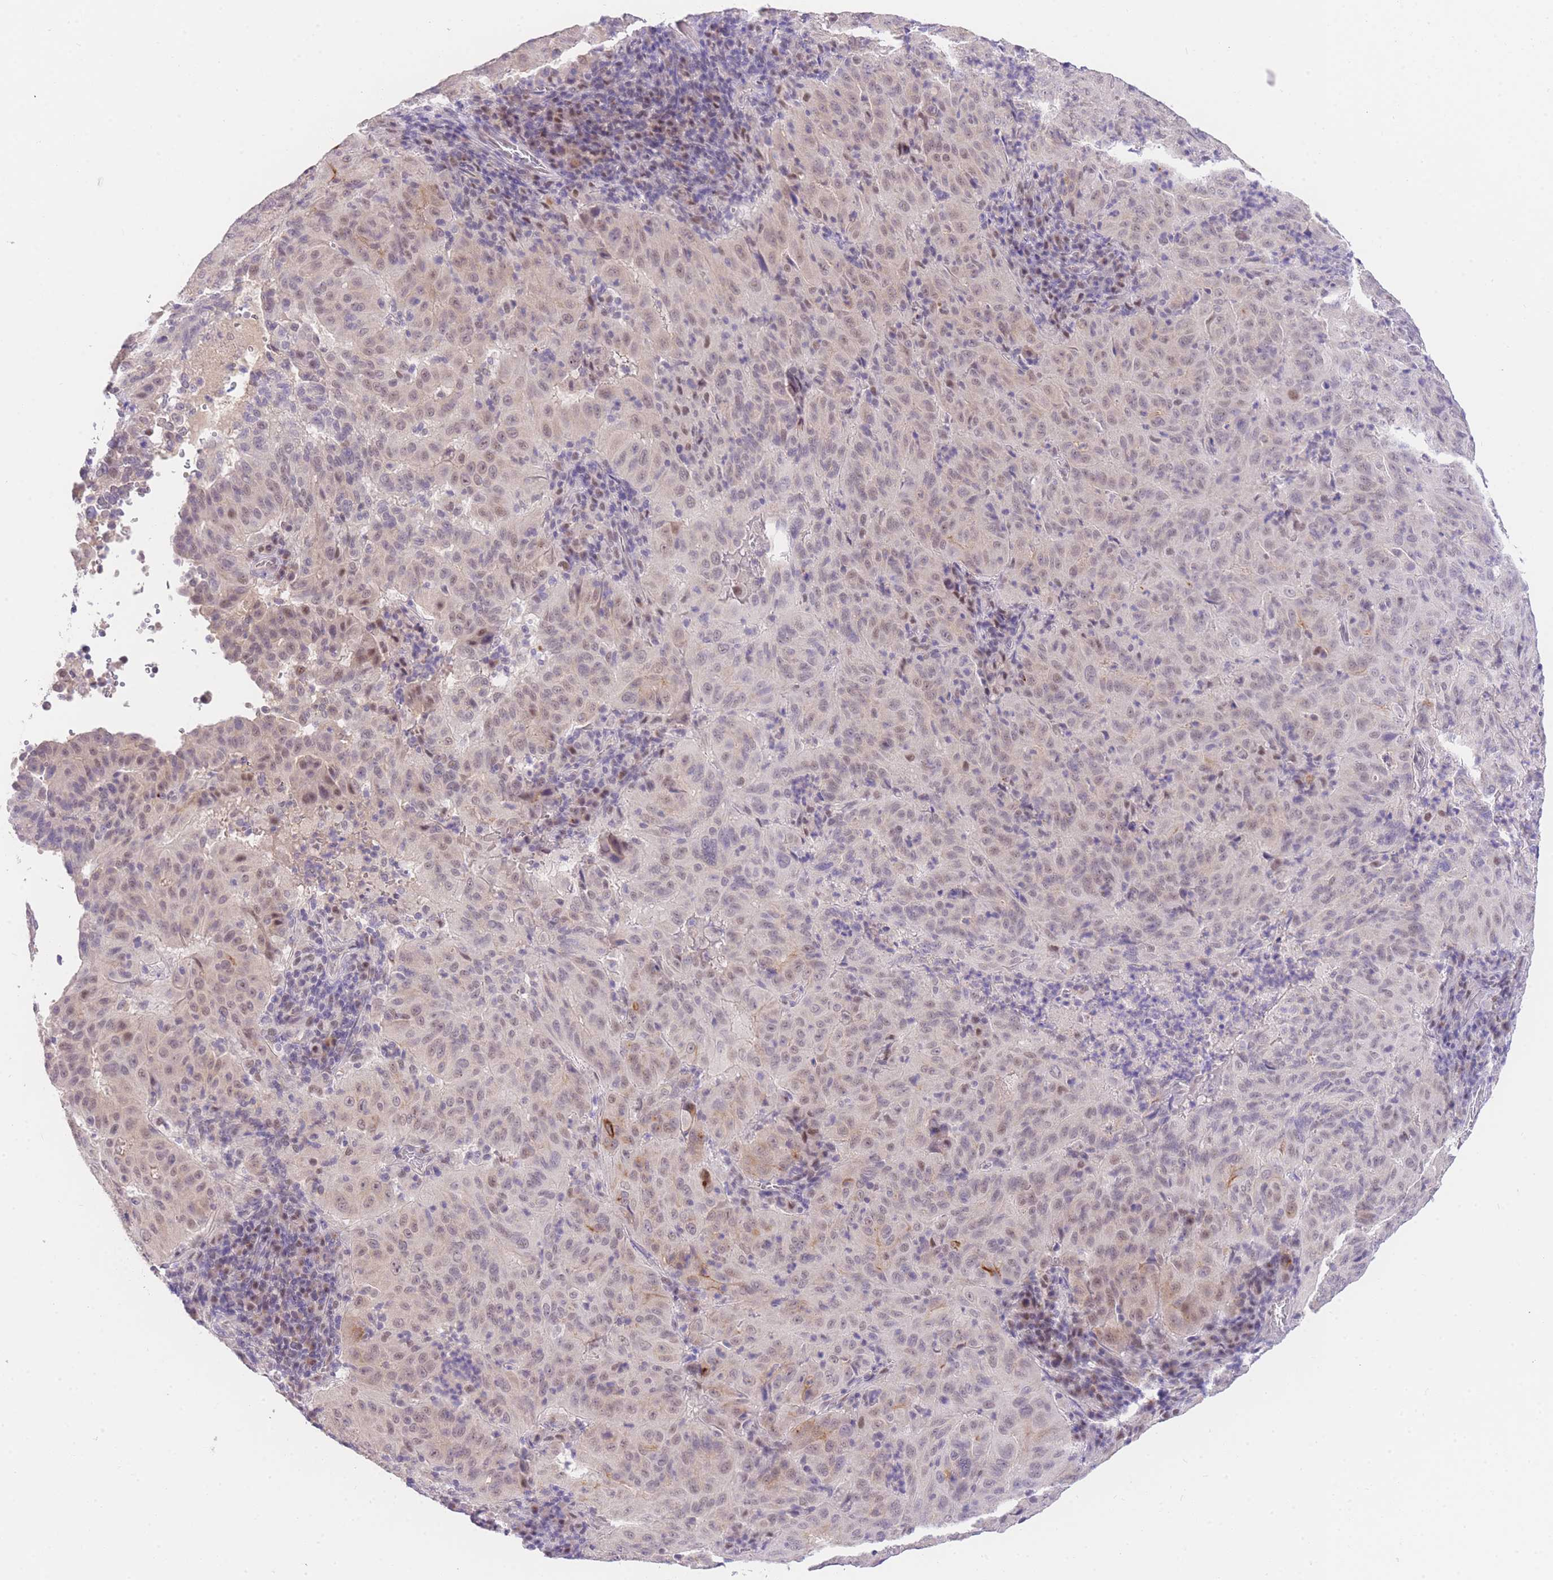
{"staining": {"intensity": "weak", "quantity": ">75%", "location": "nuclear"}, "tissue": "pancreatic cancer", "cell_type": "Tumor cells", "image_type": "cancer", "snomed": [{"axis": "morphology", "description": "Adenocarcinoma, NOS"}, {"axis": "topography", "description": "Pancreas"}], "caption": "Immunohistochemistry (IHC) staining of adenocarcinoma (pancreatic), which shows low levels of weak nuclear staining in about >75% of tumor cells indicating weak nuclear protein expression. The staining was performed using DAB (3,3'-diaminobenzidine) (brown) for protein detection and nuclei were counterstained in hematoxylin (blue).", "gene": "SLC35F2", "patient": {"sex": "male", "age": 63}}